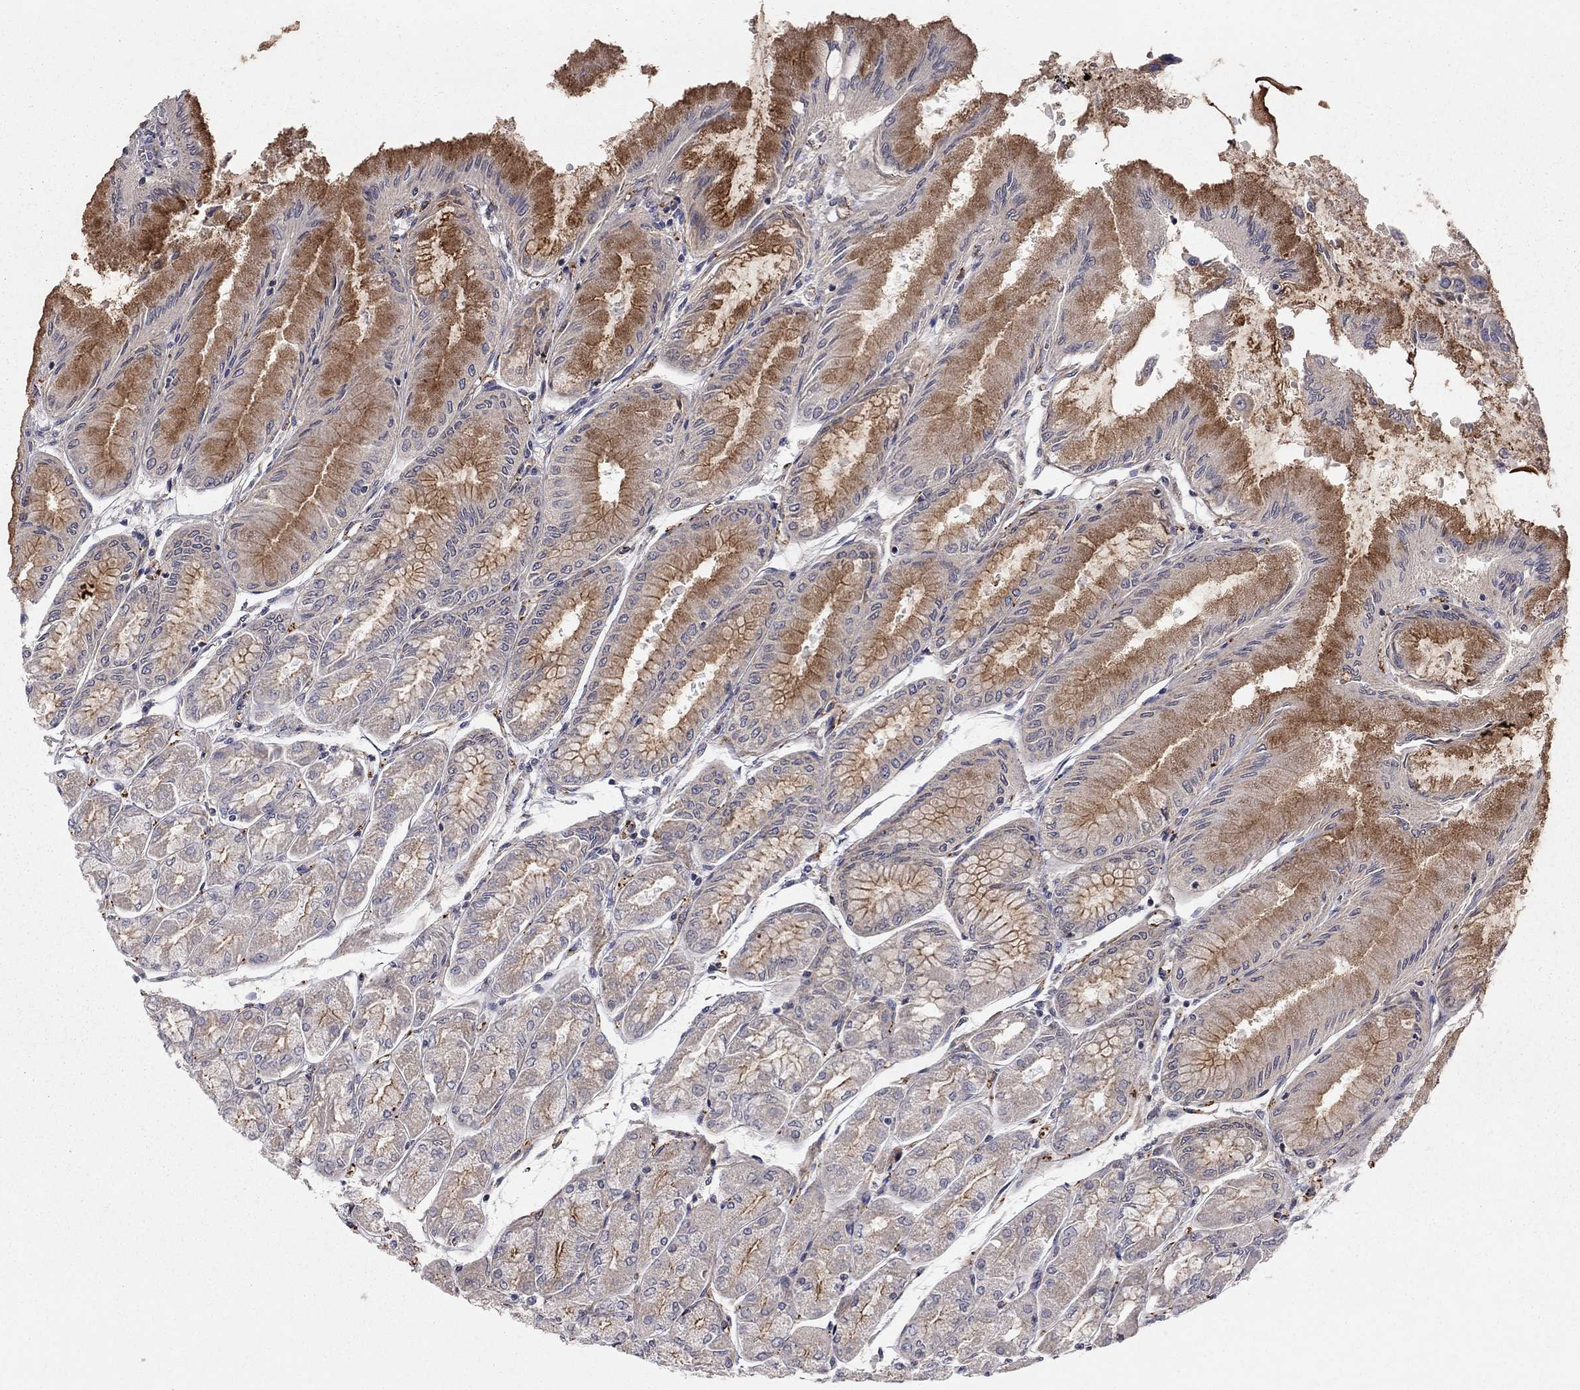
{"staining": {"intensity": "strong", "quantity": "25%-75%", "location": "cytoplasmic/membranous"}, "tissue": "stomach", "cell_type": "Glandular cells", "image_type": "normal", "snomed": [{"axis": "morphology", "description": "Normal tissue, NOS"}, {"axis": "topography", "description": "Stomach, upper"}], "caption": "Protein positivity by immunohistochemistry (IHC) shows strong cytoplasmic/membranous positivity in approximately 25%-75% of glandular cells in normal stomach.", "gene": "RASEF", "patient": {"sex": "male", "age": 60}}